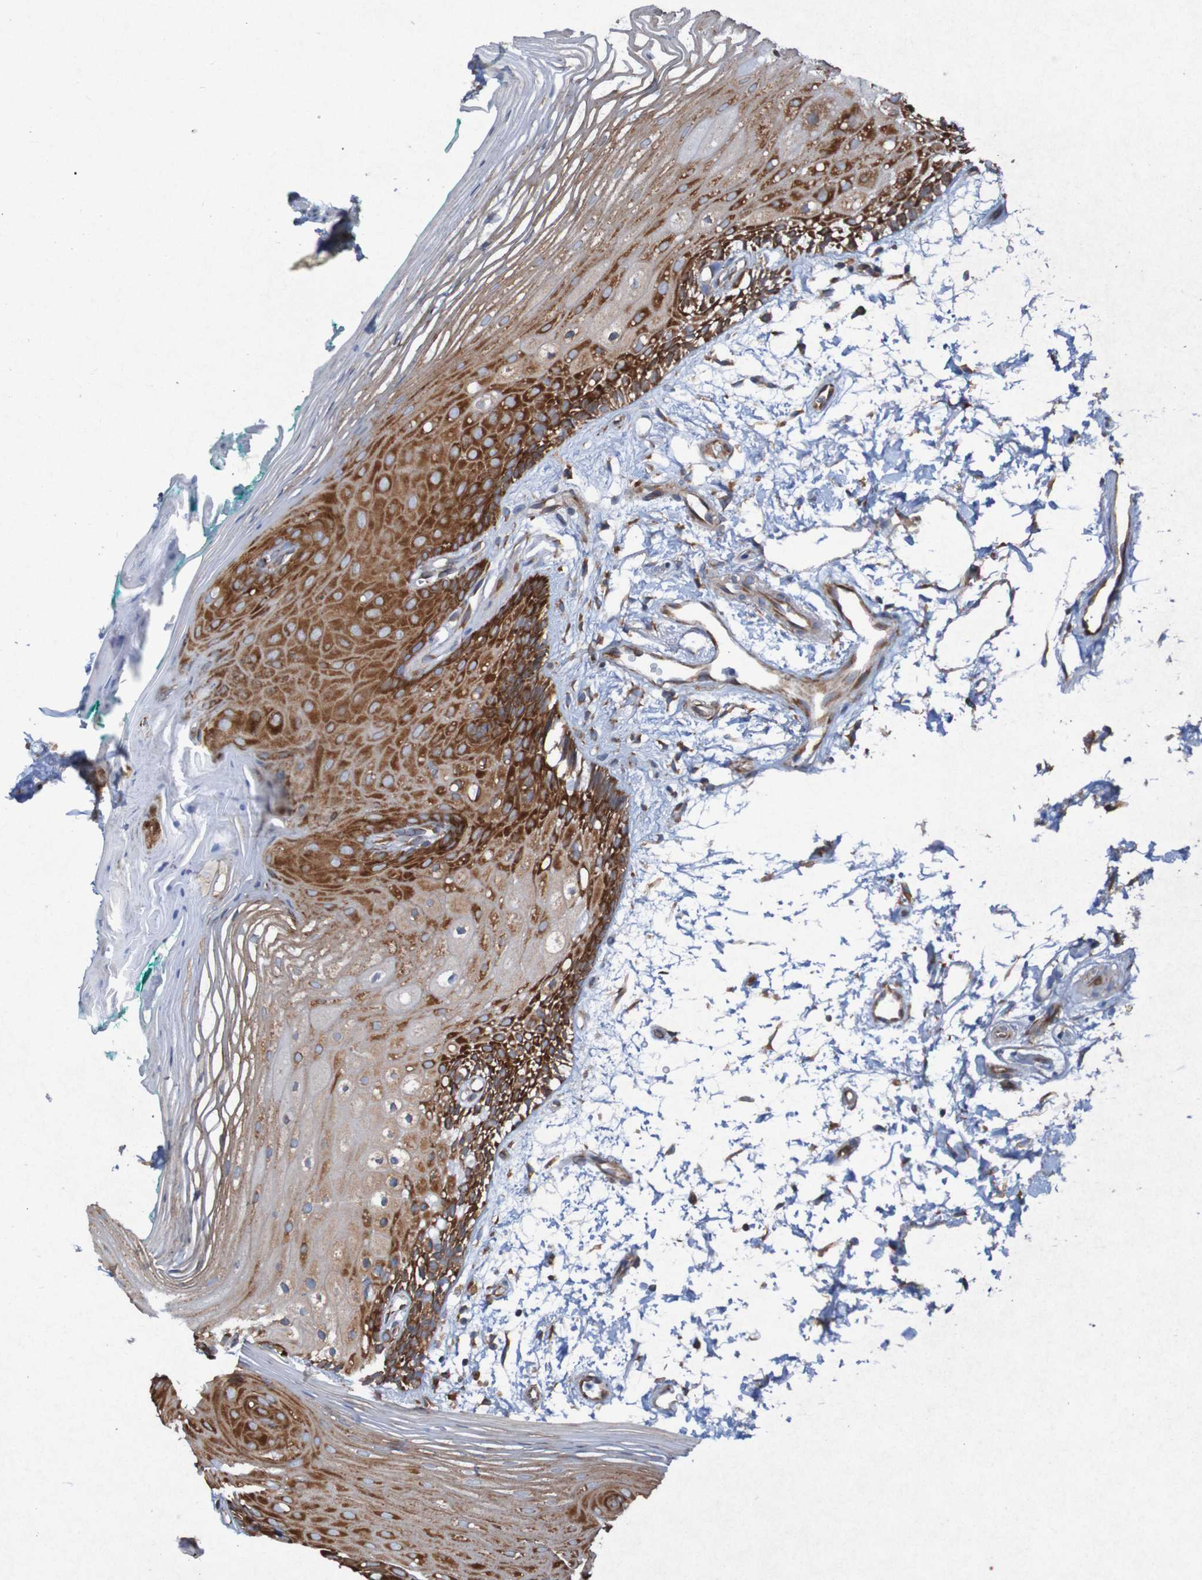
{"staining": {"intensity": "strong", "quantity": "25%-75%", "location": "cytoplasmic/membranous"}, "tissue": "oral mucosa", "cell_type": "Squamous epithelial cells", "image_type": "normal", "snomed": [{"axis": "morphology", "description": "Normal tissue, NOS"}, {"axis": "topography", "description": "Skeletal muscle"}, {"axis": "topography", "description": "Oral tissue"}, {"axis": "topography", "description": "Peripheral nerve tissue"}], "caption": "Immunohistochemistry staining of benign oral mucosa, which exhibits high levels of strong cytoplasmic/membranous positivity in about 25%-75% of squamous epithelial cells indicating strong cytoplasmic/membranous protein expression. The staining was performed using DAB (brown) for protein detection and nuclei were counterstained in hematoxylin (blue).", "gene": "RPL10L", "patient": {"sex": "female", "age": 84}}